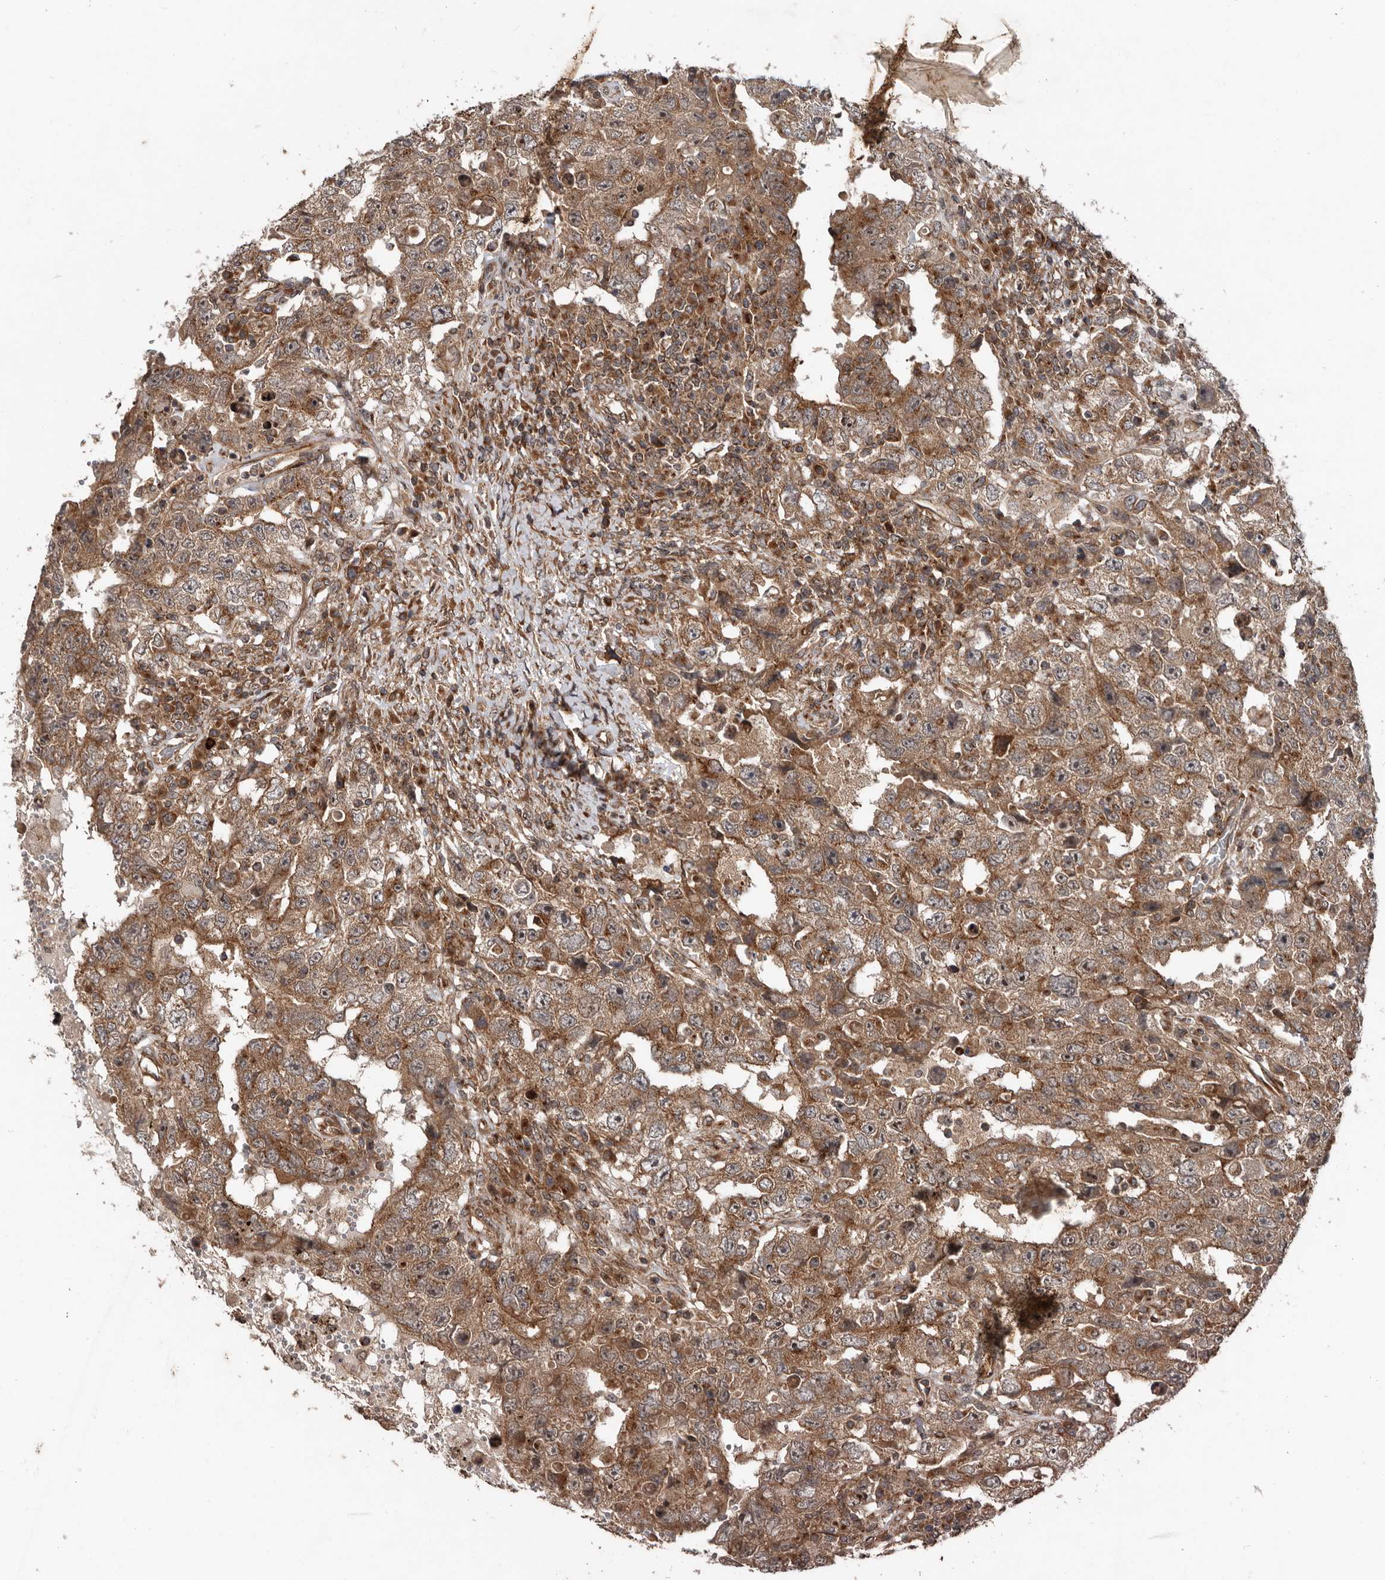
{"staining": {"intensity": "moderate", "quantity": ">75%", "location": "cytoplasmic/membranous"}, "tissue": "testis cancer", "cell_type": "Tumor cells", "image_type": "cancer", "snomed": [{"axis": "morphology", "description": "Carcinoma, Embryonal, NOS"}, {"axis": "topography", "description": "Testis"}], "caption": "Immunohistochemistry (IHC) of testis embryonal carcinoma exhibits medium levels of moderate cytoplasmic/membranous expression in approximately >75% of tumor cells.", "gene": "CCDC190", "patient": {"sex": "male", "age": 26}}